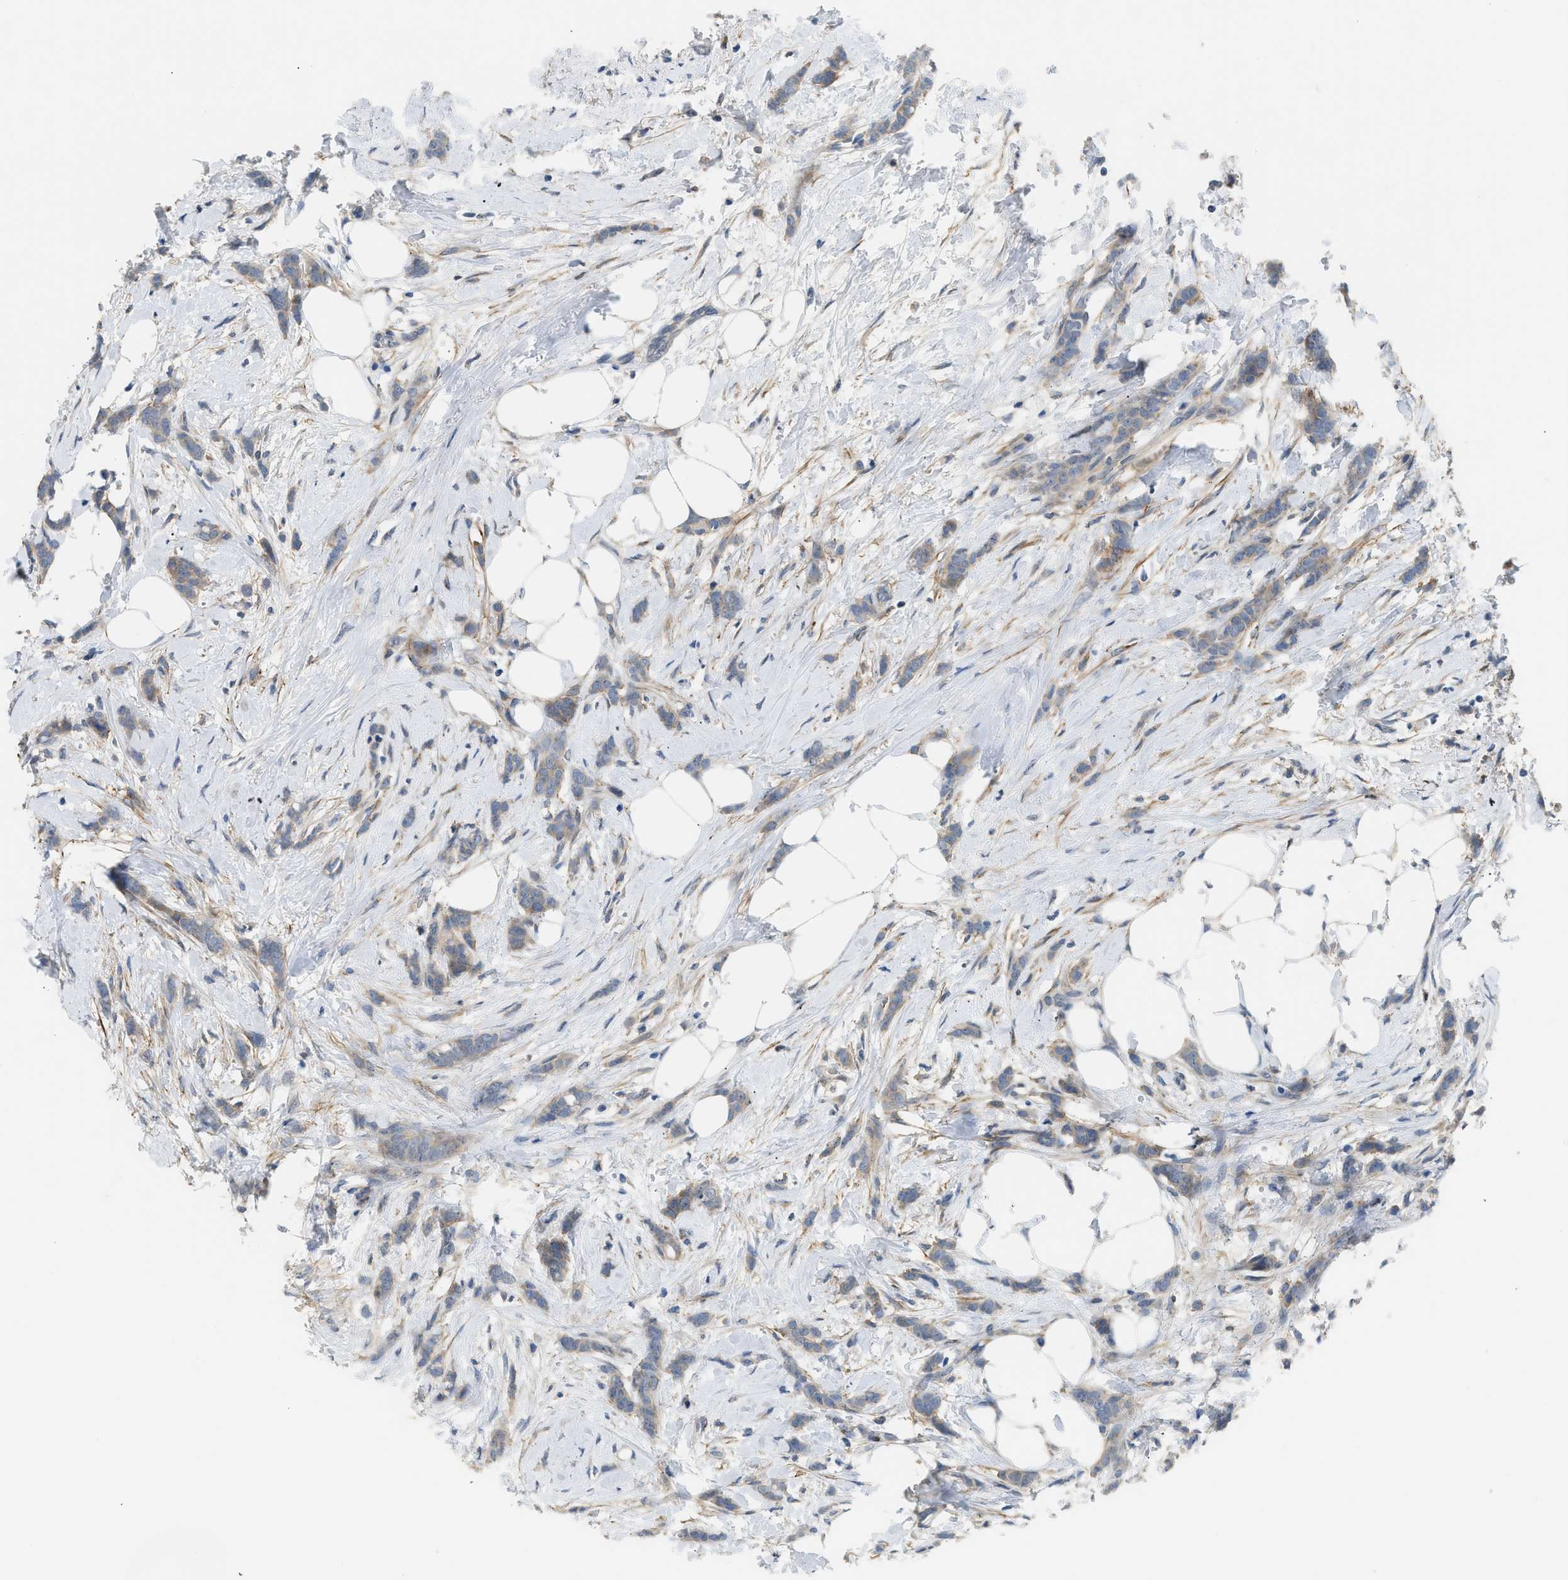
{"staining": {"intensity": "weak", "quantity": "25%-75%", "location": "cytoplasmic/membranous"}, "tissue": "breast cancer", "cell_type": "Tumor cells", "image_type": "cancer", "snomed": [{"axis": "morphology", "description": "Lobular carcinoma, in situ"}, {"axis": "morphology", "description": "Lobular carcinoma"}, {"axis": "topography", "description": "Breast"}], "caption": "Protein positivity by immunohistochemistry exhibits weak cytoplasmic/membranous expression in about 25%-75% of tumor cells in lobular carcinoma in situ (breast).", "gene": "RHBDF2", "patient": {"sex": "female", "age": 41}}